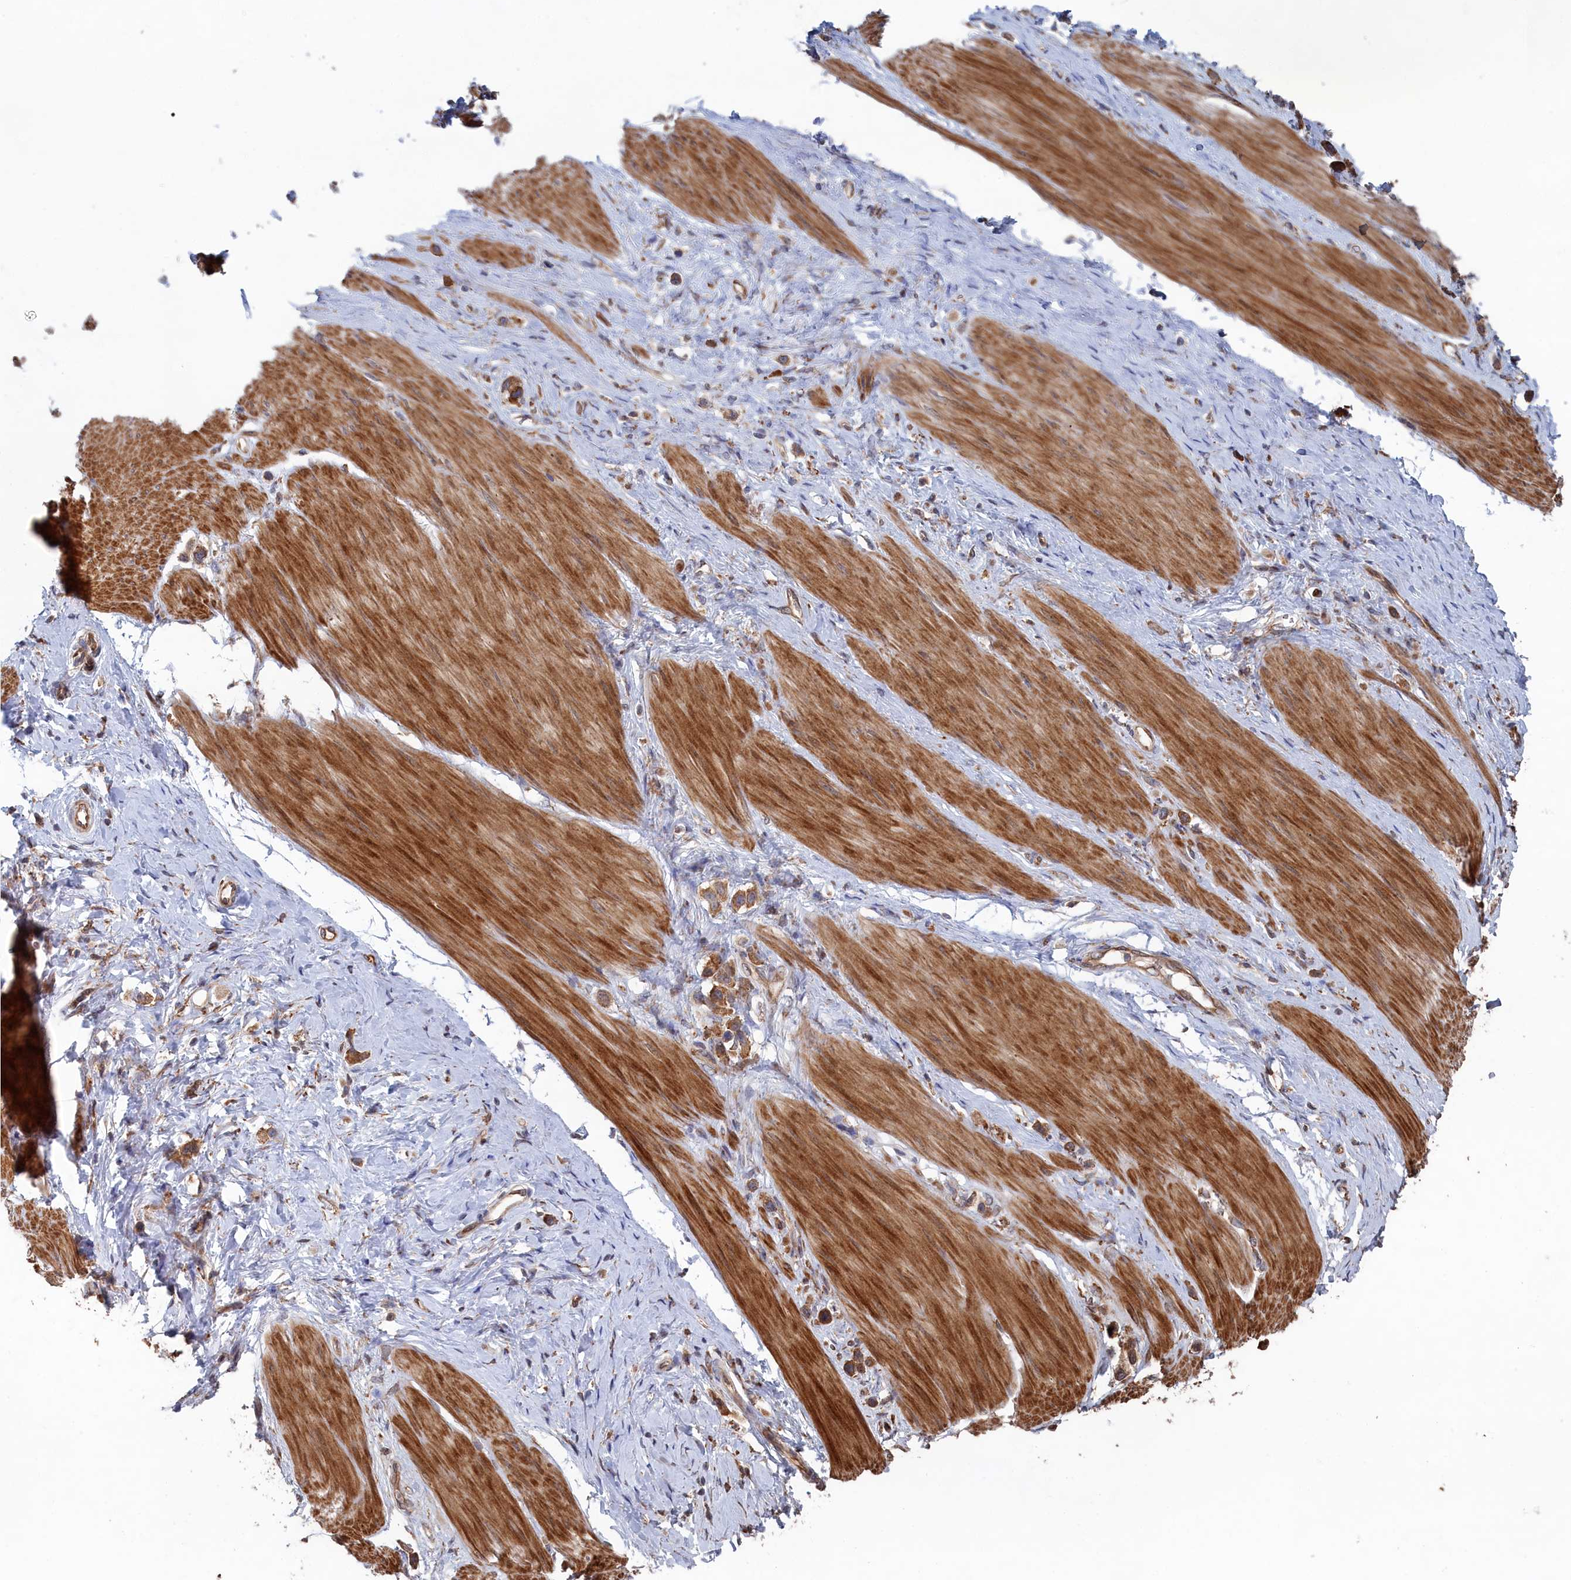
{"staining": {"intensity": "moderate", "quantity": ">75%", "location": "cytoplasmic/membranous"}, "tissue": "stomach cancer", "cell_type": "Tumor cells", "image_type": "cancer", "snomed": [{"axis": "morphology", "description": "Adenocarcinoma, NOS"}, {"axis": "topography", "description": "Stomach"}], "caption": "A medium amount of moderate cytoplasmic/membranous staining is seen in approximately >75% of tumor cells in adenocarcinoma (stomach) tissue.", "gene": "BPIFB6", "patient": {"sex": "female", "age": 65}}